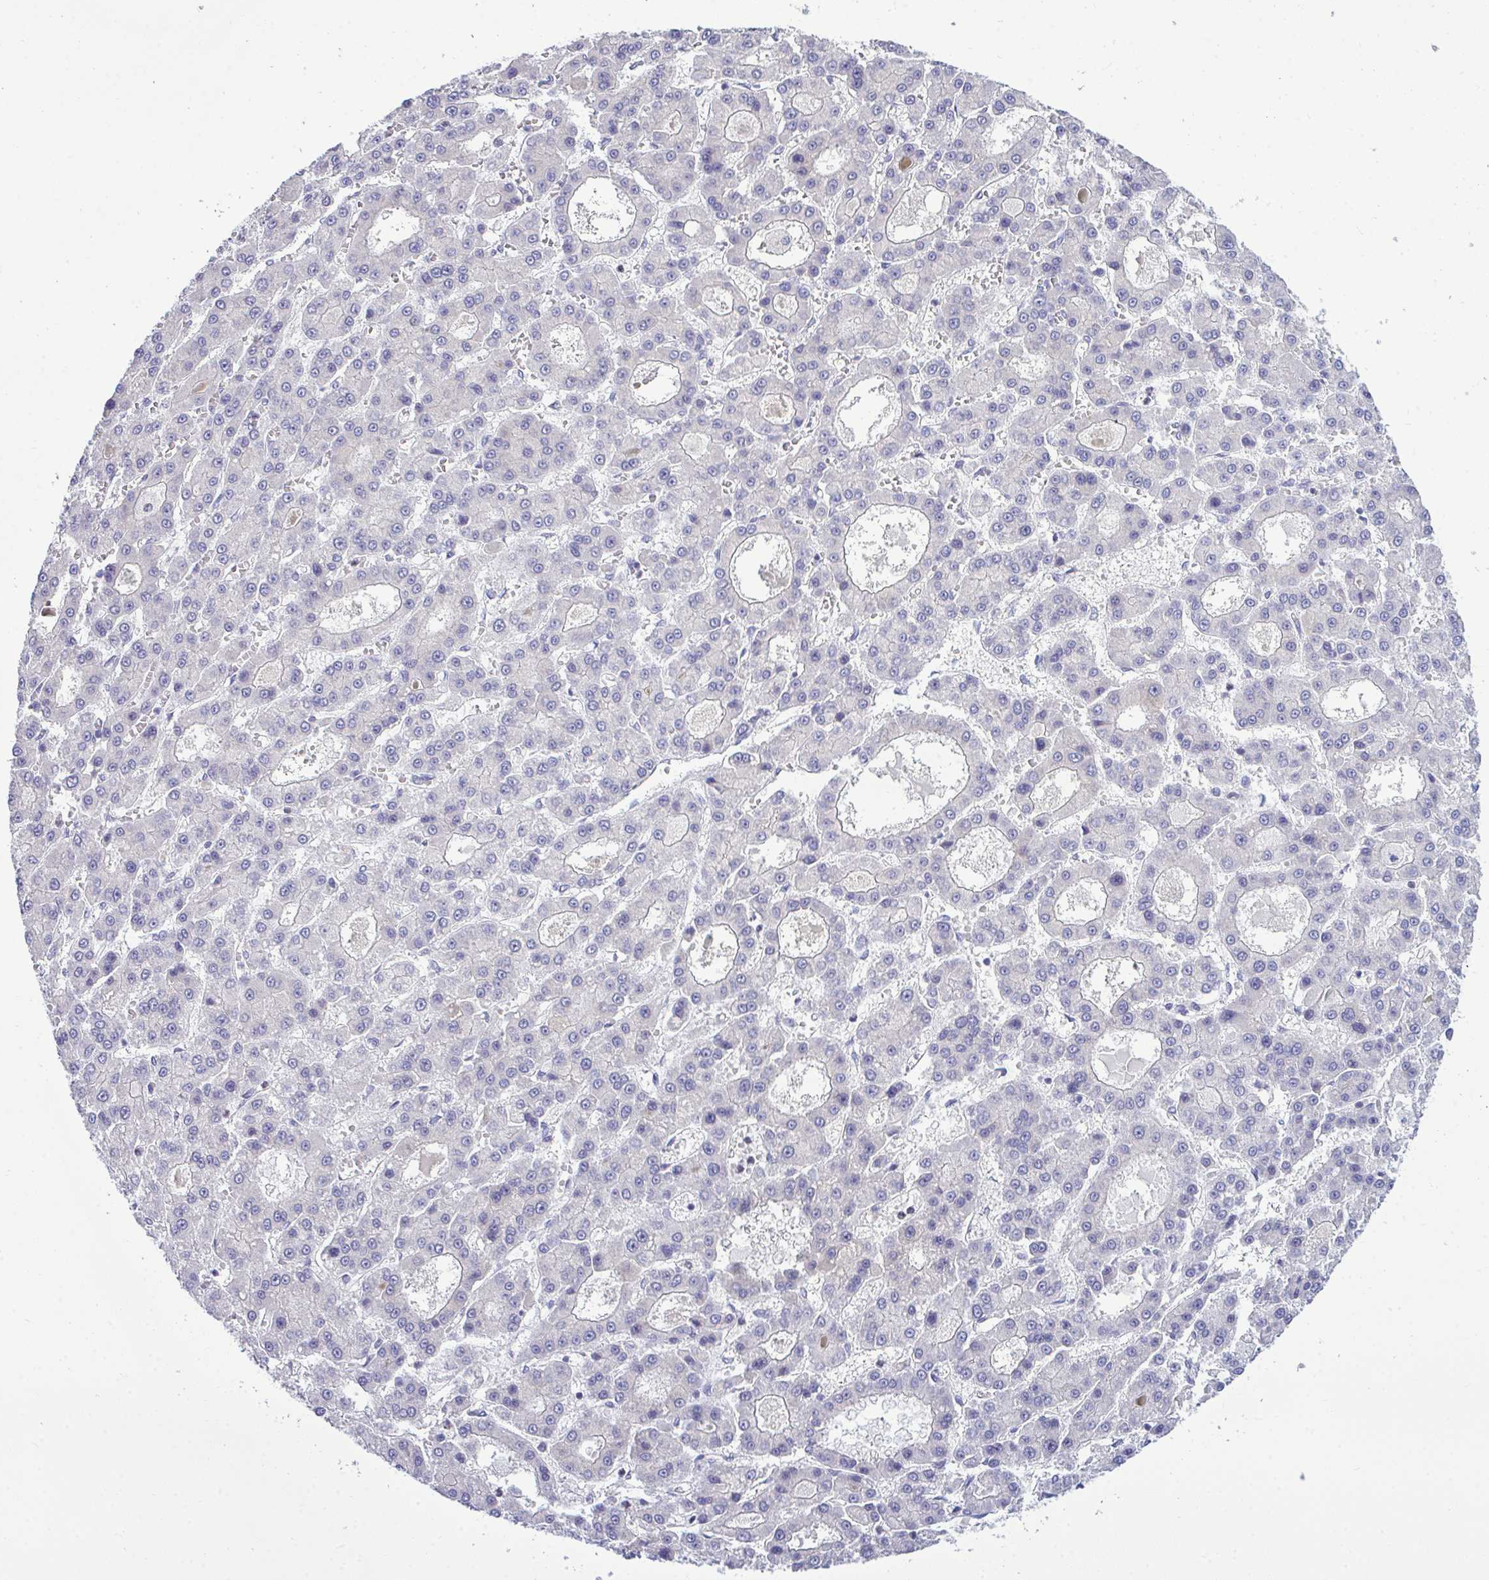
{"staining": {"intensity": "negative", "quantity": "none", "location": "none"}, "tissue": "liver cancer", "cell_type": "Tumor cells", "image_type": "cancer", "snomed": [{"axis": "morphology", "description": "Carcinoma, Hepatocellular, NOS"}, {"axis": "topography", "description": "Liver"}], "caption": "An image of human liver cancer (hepatocellular carcinoma) is negative for staining in tumor cells.", "gene": "PIGK", "patient": {"sex": "male", "age": 70}}